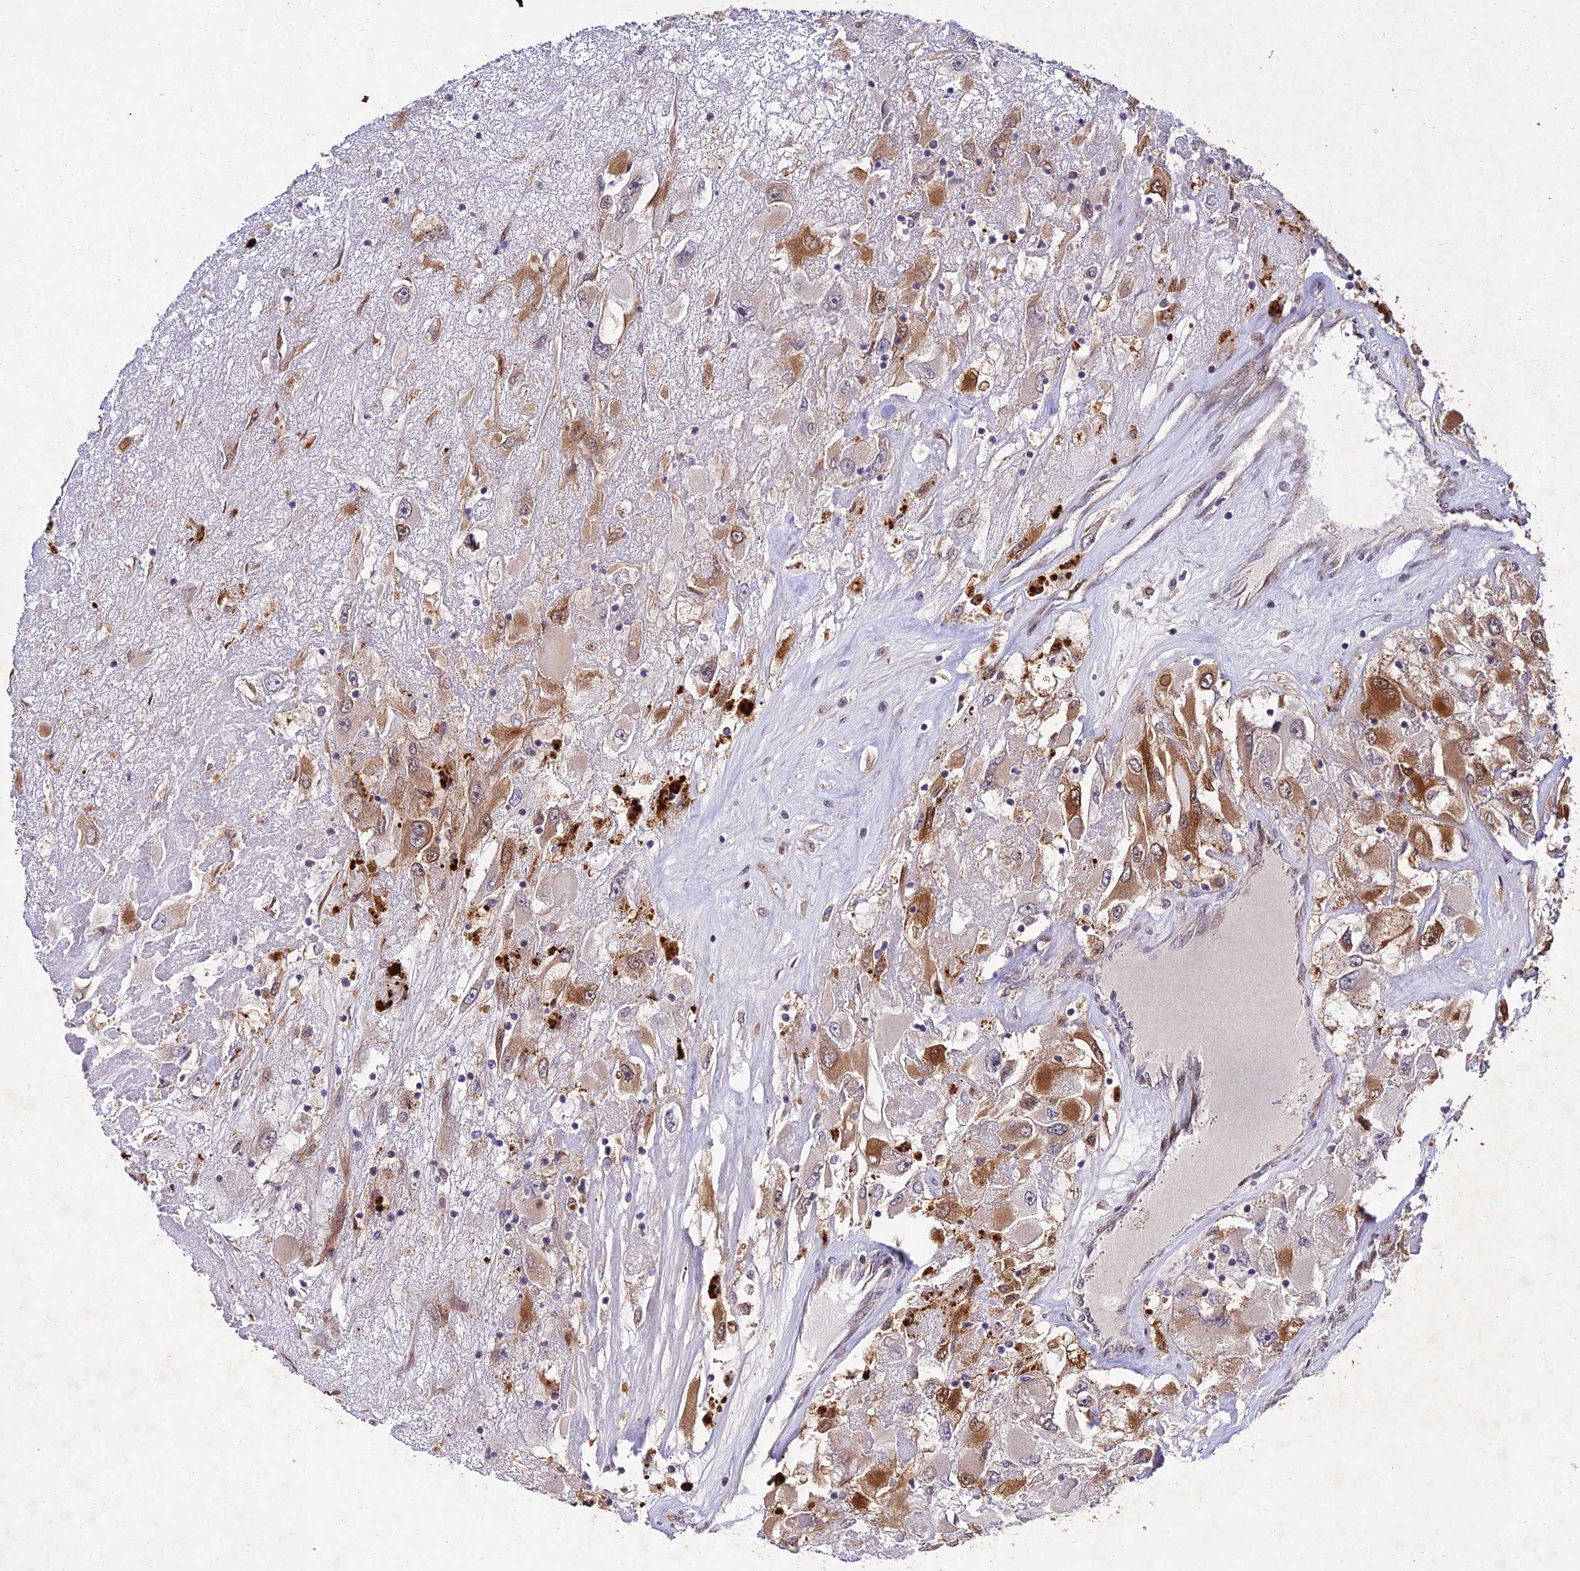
{"staining": {"intensity": "moderate", "quantity": ">75%", "location": "cytoplasmic/membranous,nuclear"}, "tissue": "renal cancer", "cell_type": "Tumor cells", "image_type": "cancer", "snomed": [{"axis": "morphology", "description": "Adenocarcinoma, NOS"}, {"axis": "topography", "description": "Kidney"}], "caption": "Immunohistochemical staining of renal cancer (adenocarcinoma) shows medium levels of moderate cytoplasmic/membranous and nuclear positivity in approximately >75% of tumor cells.", "gene": "MKKS", "patient": {"sex": "female", "age": 52}}